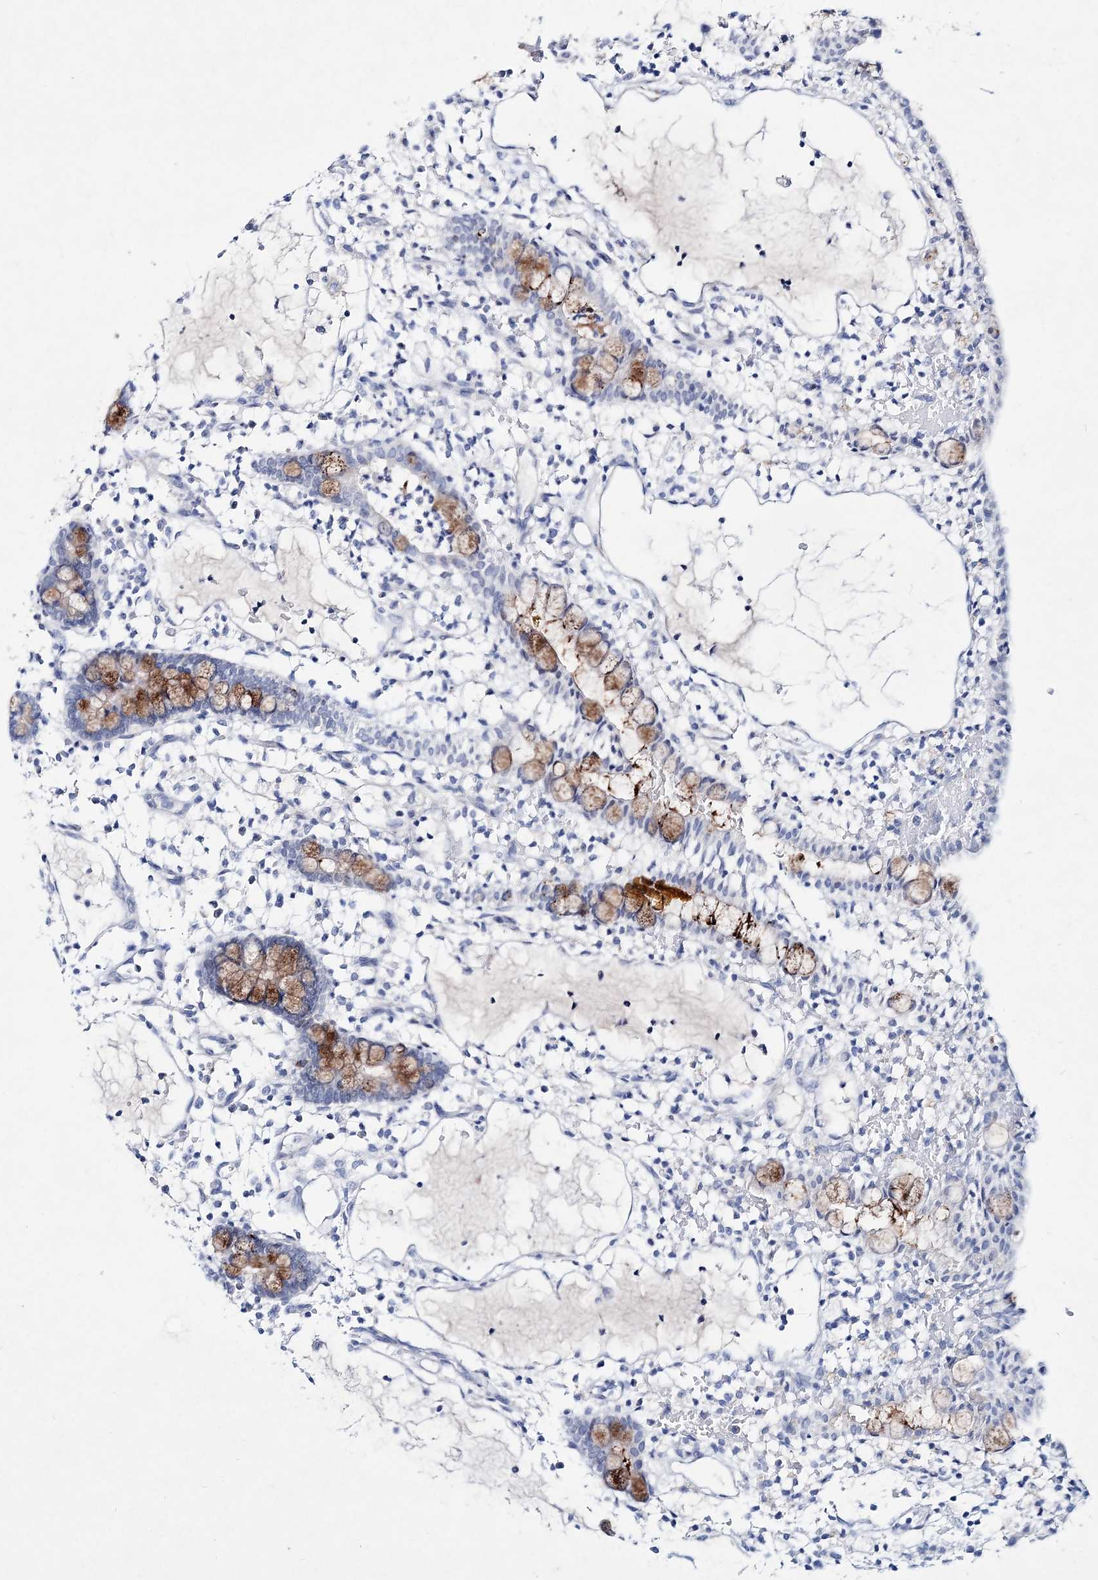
{"staining": {"intensity": "moderate", "quantity": "25%-75%", "location": "cytoplasmic/membranous"}, "tissue": "small intestine", "cell_type": "Glandular cells", "image_type": "normal", "snomed": [{"axis": "morphology", "description": "Normal tissue, NOS"}, {"axis": "morphology", "description": "Developmental malformation"}, {"axis": "topography", "description": "Small intestine"}], "caption": "Immunohistochemistry (IHC) (DAB (3,3'-diaminobenzidine)) staining of unremarkable human small intestine exhibits moderate cytoplasmic/membranous protein expression in approximately 25%-75% of glandular cells.", "gene": "SPINK7", "patient": {"sex": "male"}}